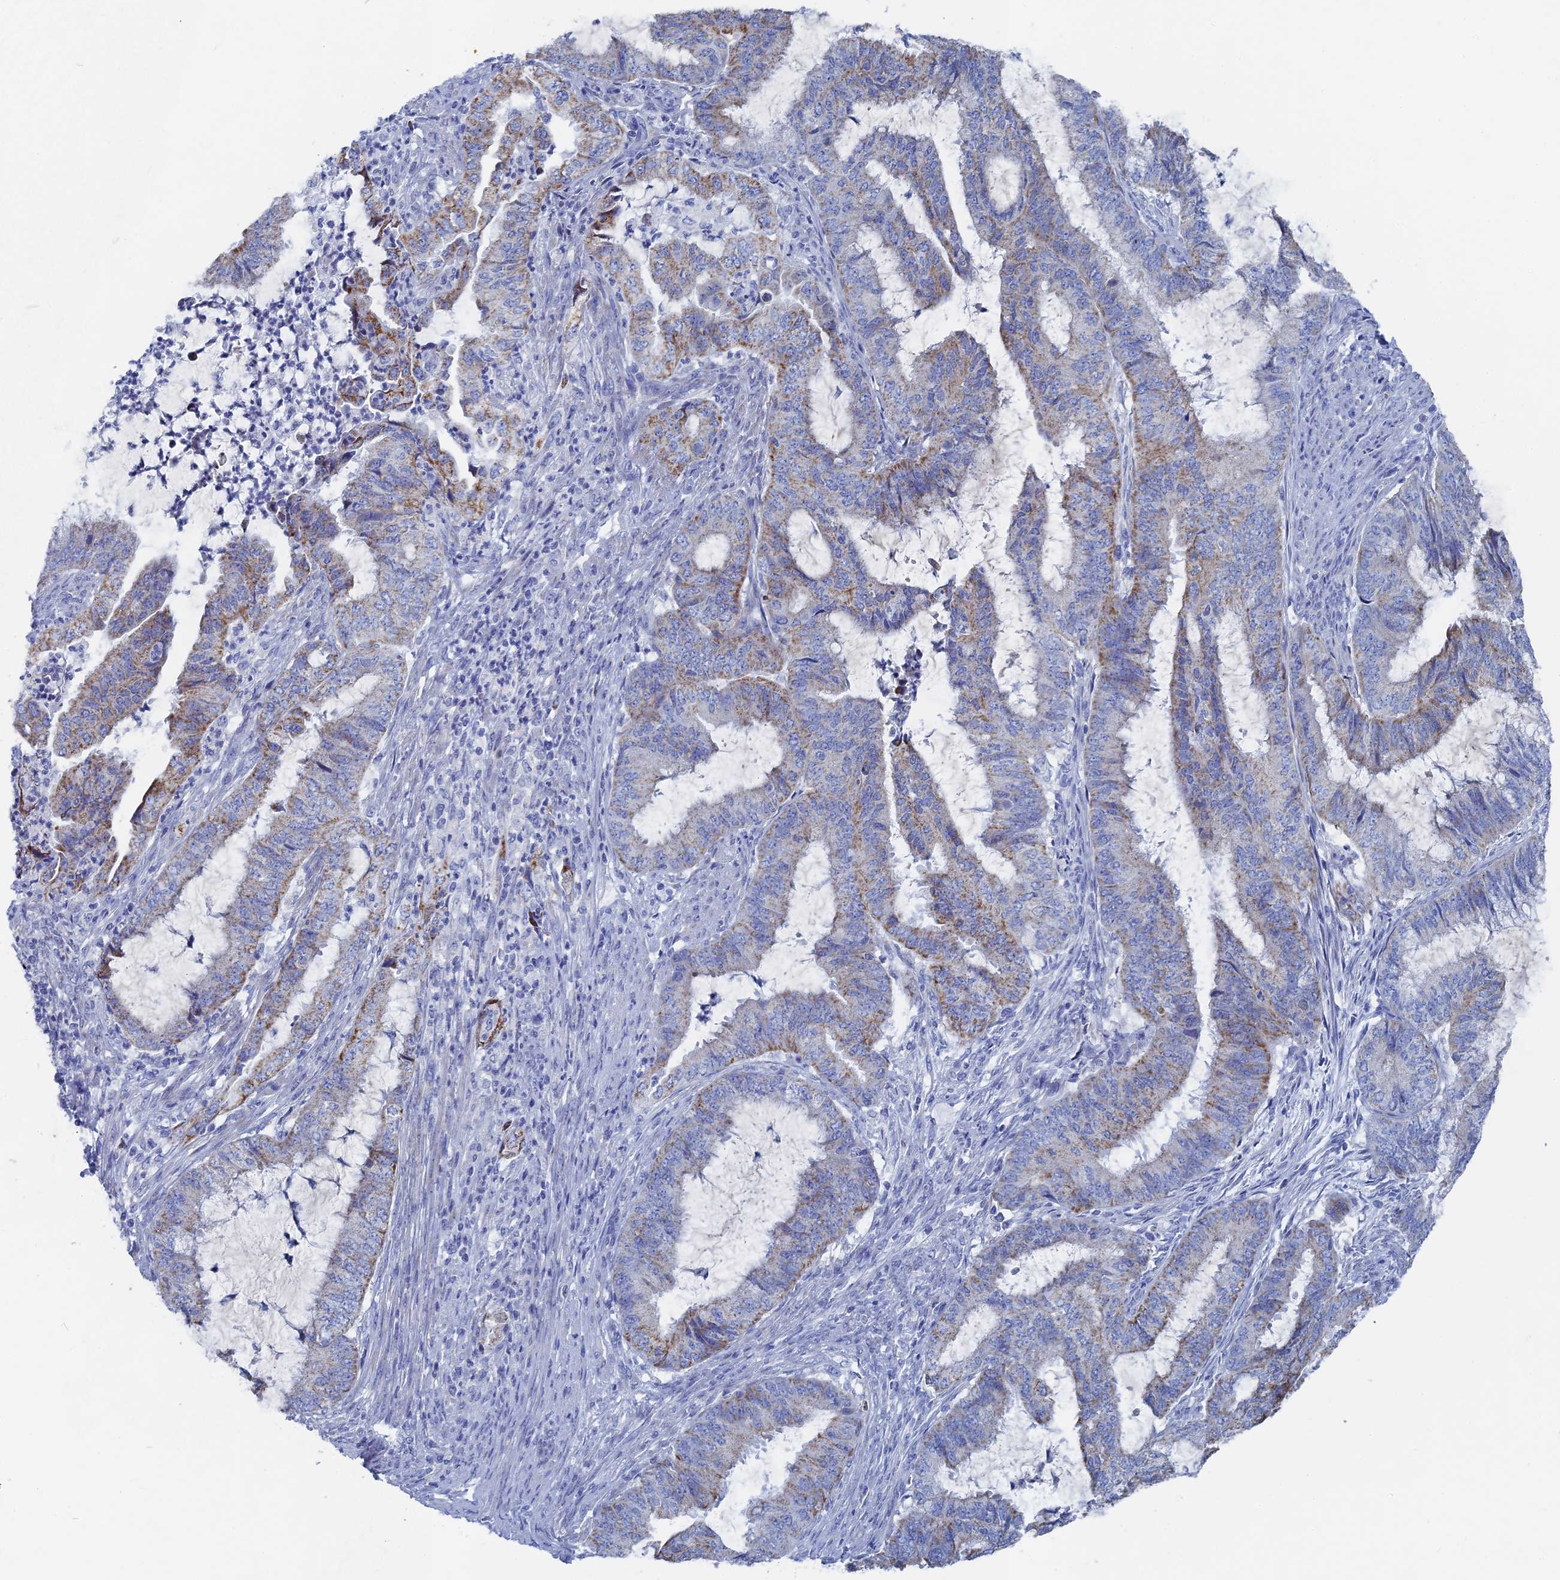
{"staining": {"intensity": "moderate", "quantity": "<25%", "location": "cytoplasmic/membranous"}, "tissue": "endometrial cancer", "cell_type": "Tumor cells", "image_type": "cancer", "snomed": [{"axis": "morphology", "description": "Adenocarcinoma, NOS"}, {"axis": "topography", "description": "Endometrium"}], "caption": "Endometrial cancer stained with a brown dye displays moderate cytoplasmic/membranous positive positivity in about <25% of tumor cells.", "gene": "HIGD1A", "patient": {"sex": "female", "age": 51}}